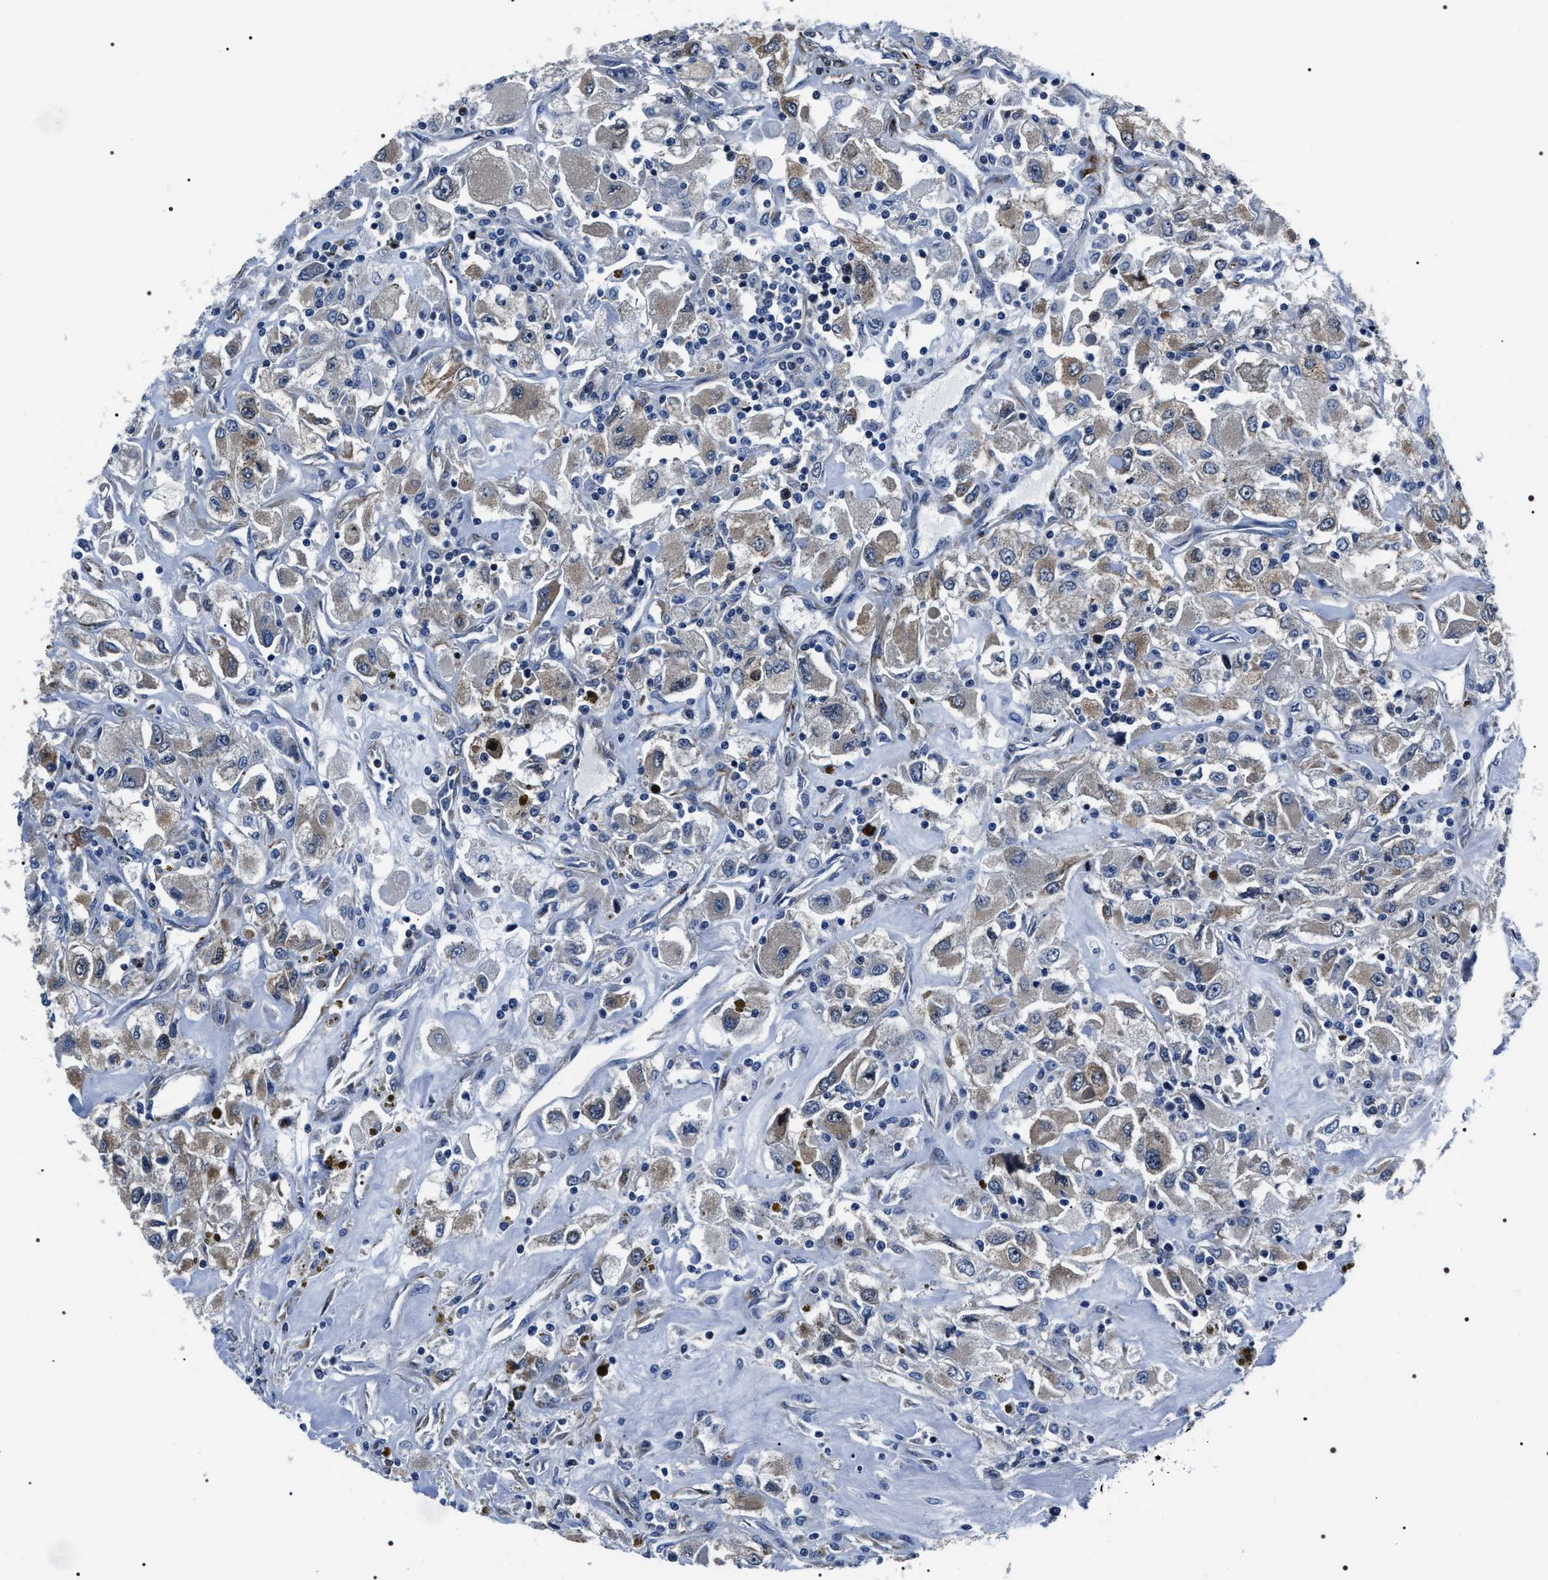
{"staining": {"intensity": "weak", "quantity": "25%-75%", "location": "cytoplasmic/membranous"}, "tissue": "renal cancer", "cell_type": "Tumor cells", "image_type": "cancer", "snomed": [{"axis": "morphology", "description": "Adenocarcinoma, NOS"}, {"axis": "topography", "description": "Kidney"}], "caption": "Adenocarcinoma (renal) stained with a protein marker demonstrates weak staining in tumor cells.", "gene": "BAG2", "patient": {"sex": "female", "age": 52}}